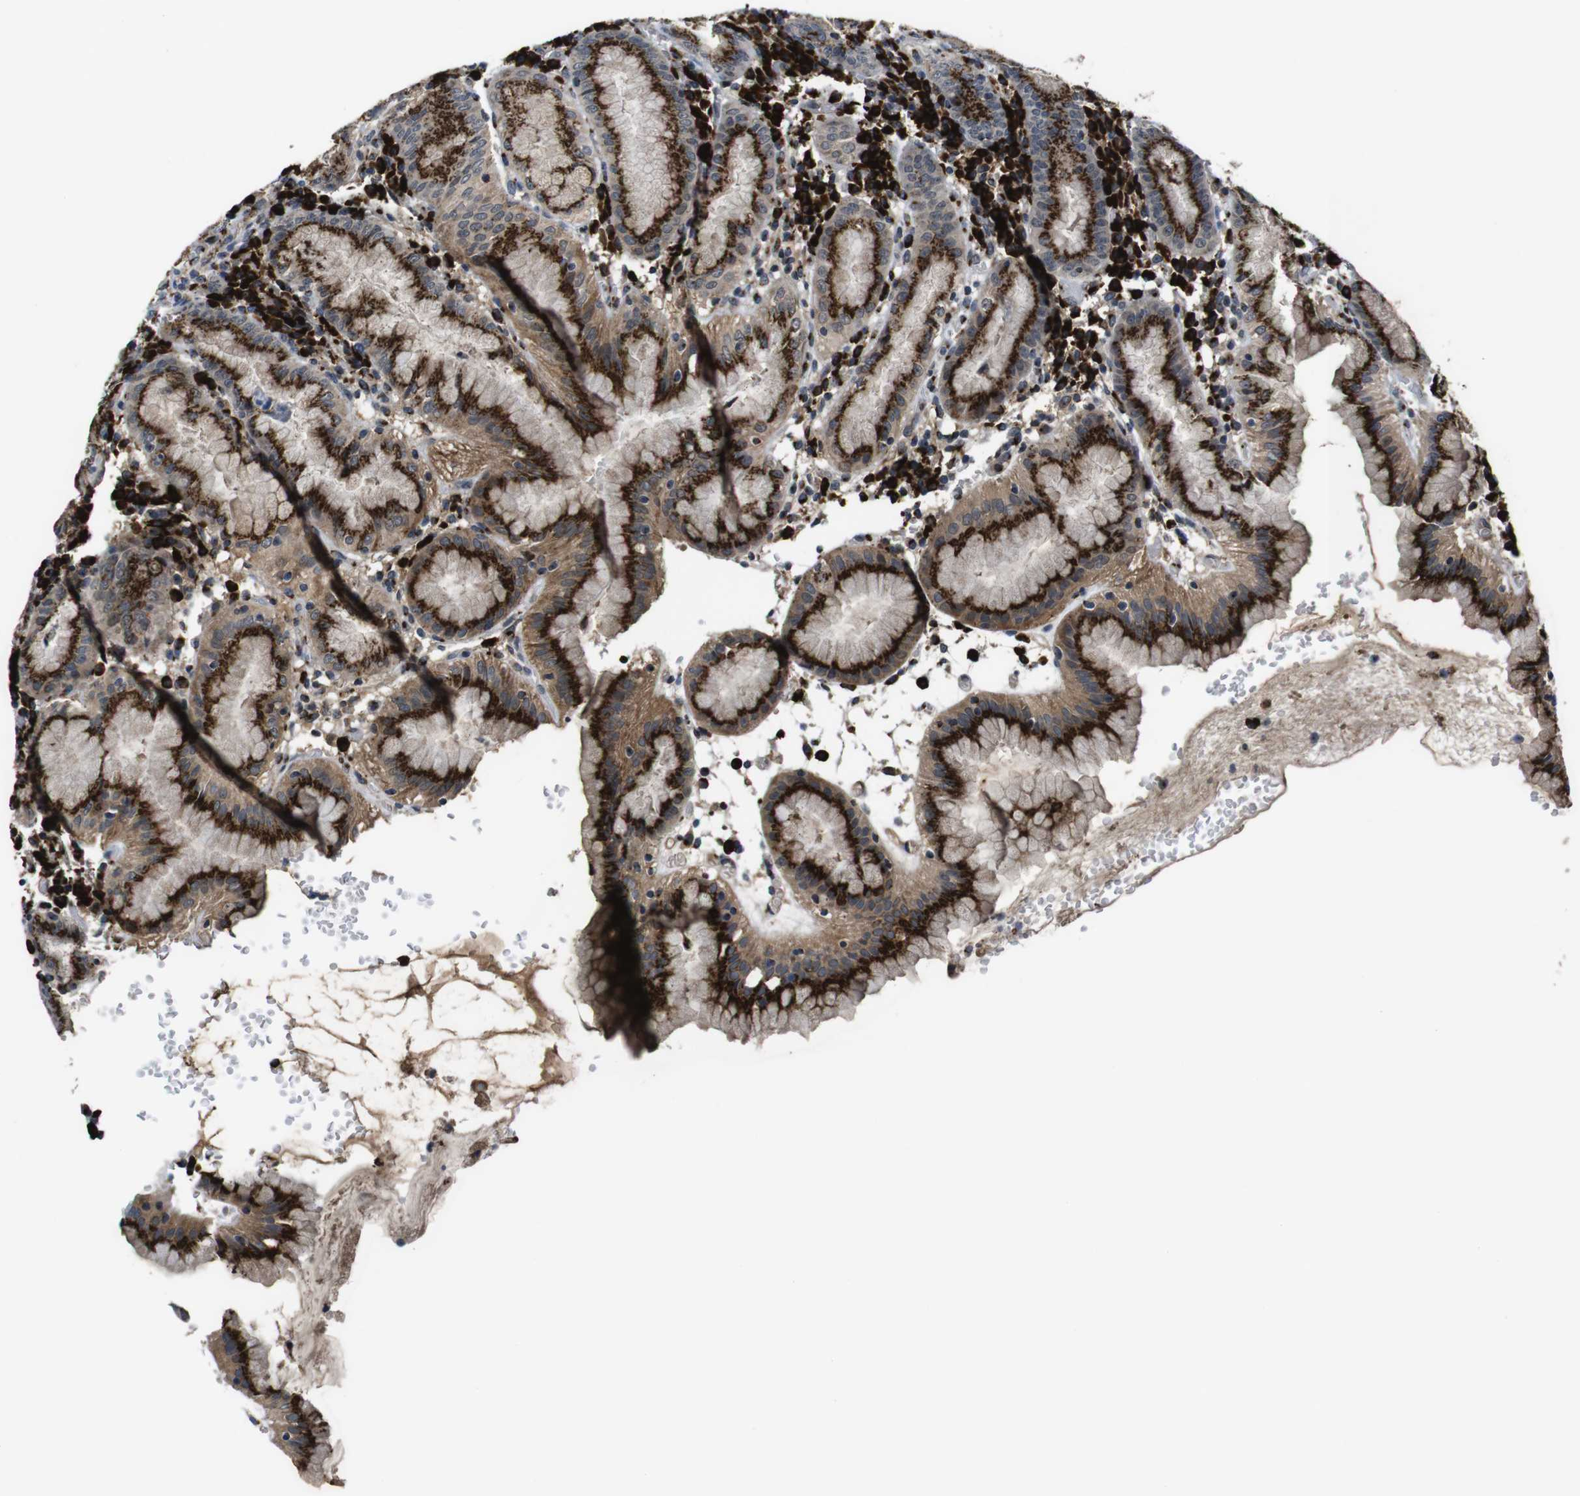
{"staining": {"intensity": "strong", "quantity": ">75%", "location": "cytoplasmic/membranous"}, "tissue": "stomach", "cell_type": "Glandular cells", "image_type": "normal", "snomed": [{"axis": "morphology", "description": "Normal tissue, NOS"}, {"axis": "topography", "description": "Stomach"}, {"axis": "topography", "description": "Stomach, lower"}], "caption": "Protein analysis of benign stomach reveals strong cytoplasmic/membranous expression in approximately >75% of glandular cells.", "gene": "ZFPL1", "patient": {"sex": "female", "age": 75}}